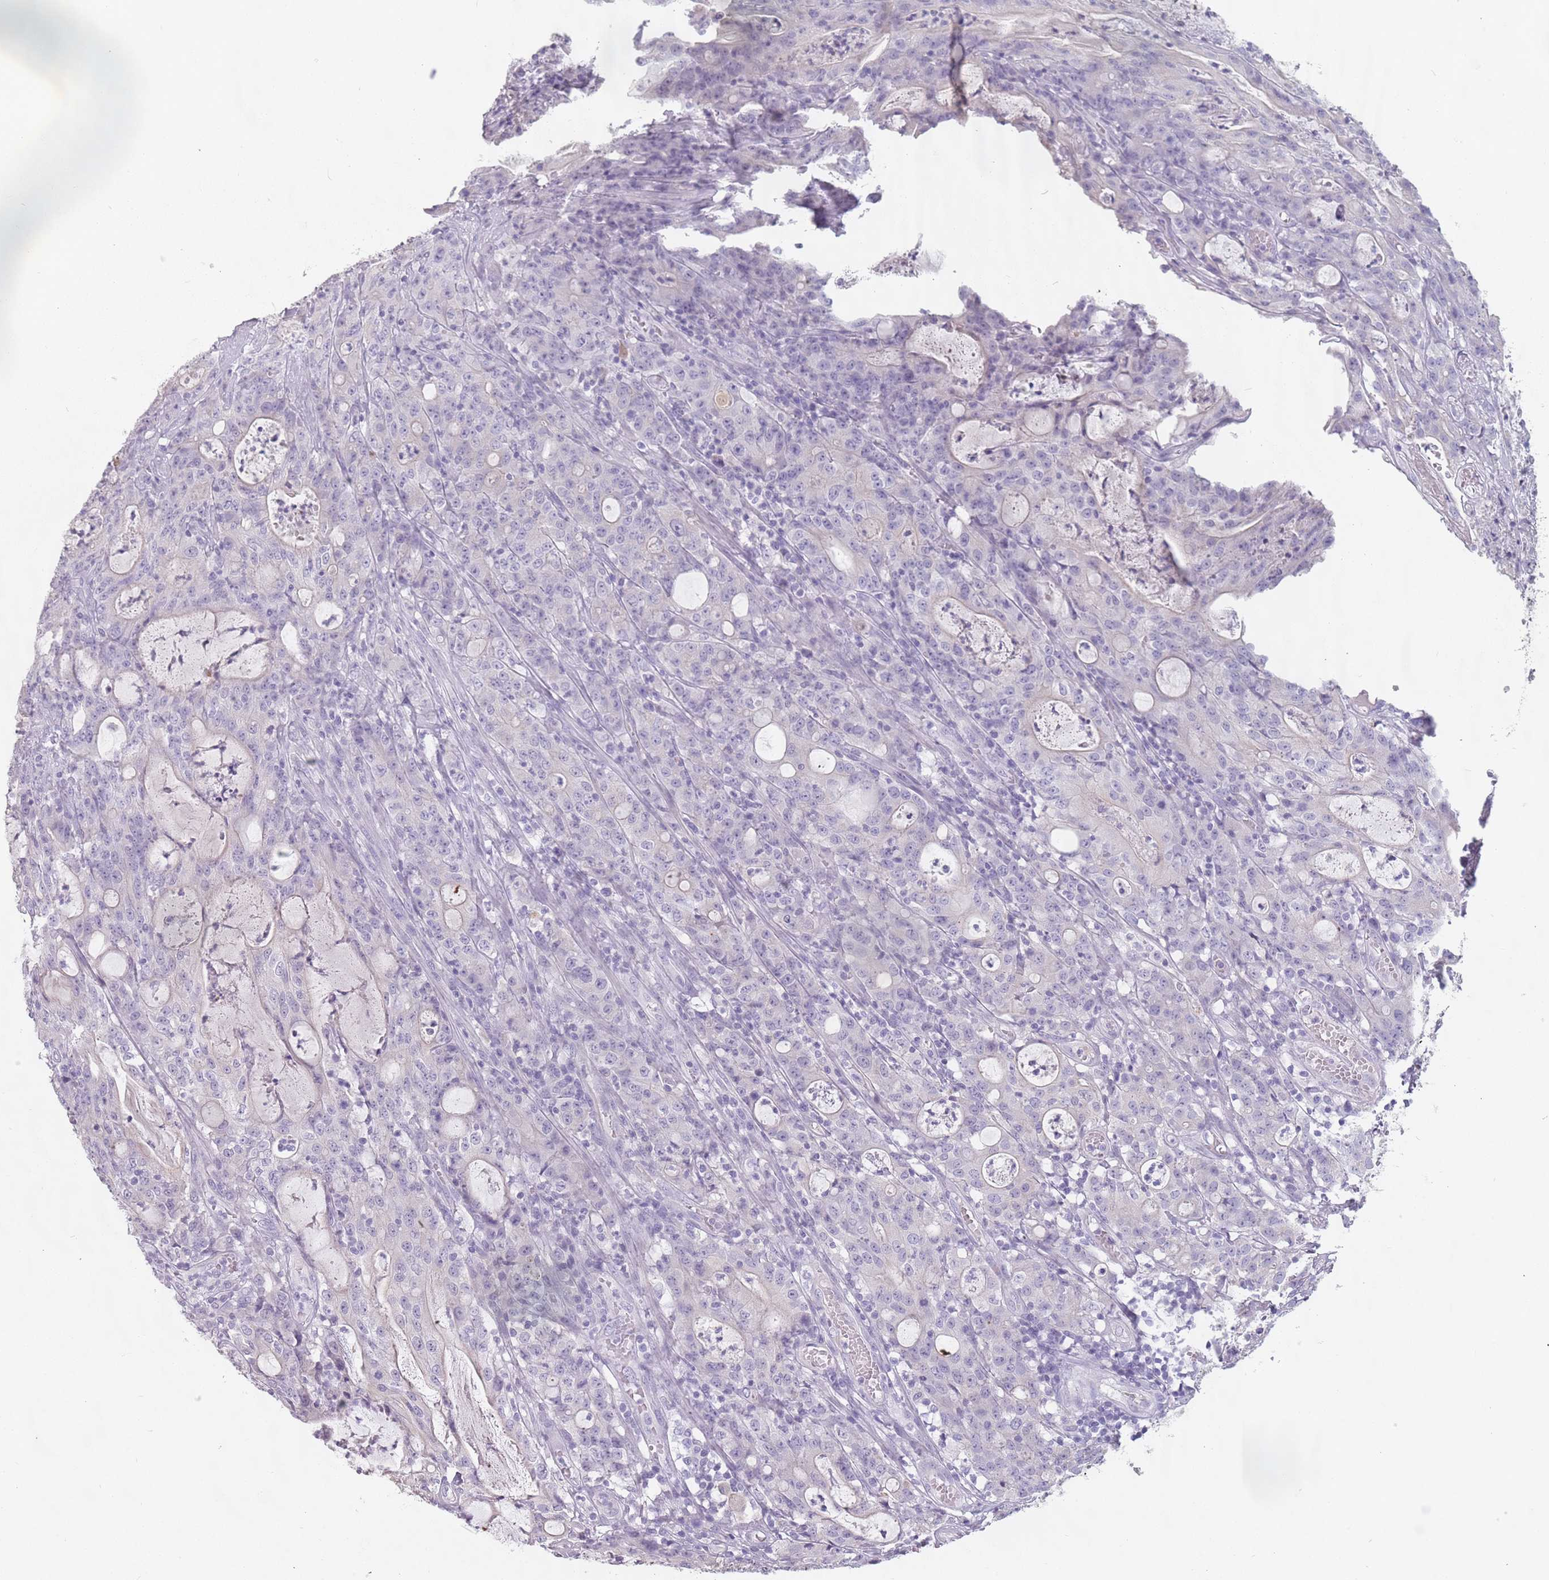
{"staining": {"intensity": "negative", "quantity": "none", "location": "none"}, "tissue": "colorectal cancer", "cell_type": "Tumor cells", "image_type": "cancer", "snomed": [{"axis": "morphology", "description": "Adenocarcinoma, NOS"}, {"axis": "topography", "description": "Colon"}], "caption": "DAB (3,3'-diaminobenzidine) immunohistochemical staining of human colorectal adenocarcinoma demonstrates no significant expression in tumor cells. (Brightfield microscopy of DAB immunohistochemistry (IHC) at high magnification).", "gene": "CEP19", "patient": {"sex": "male", "age": 83}}